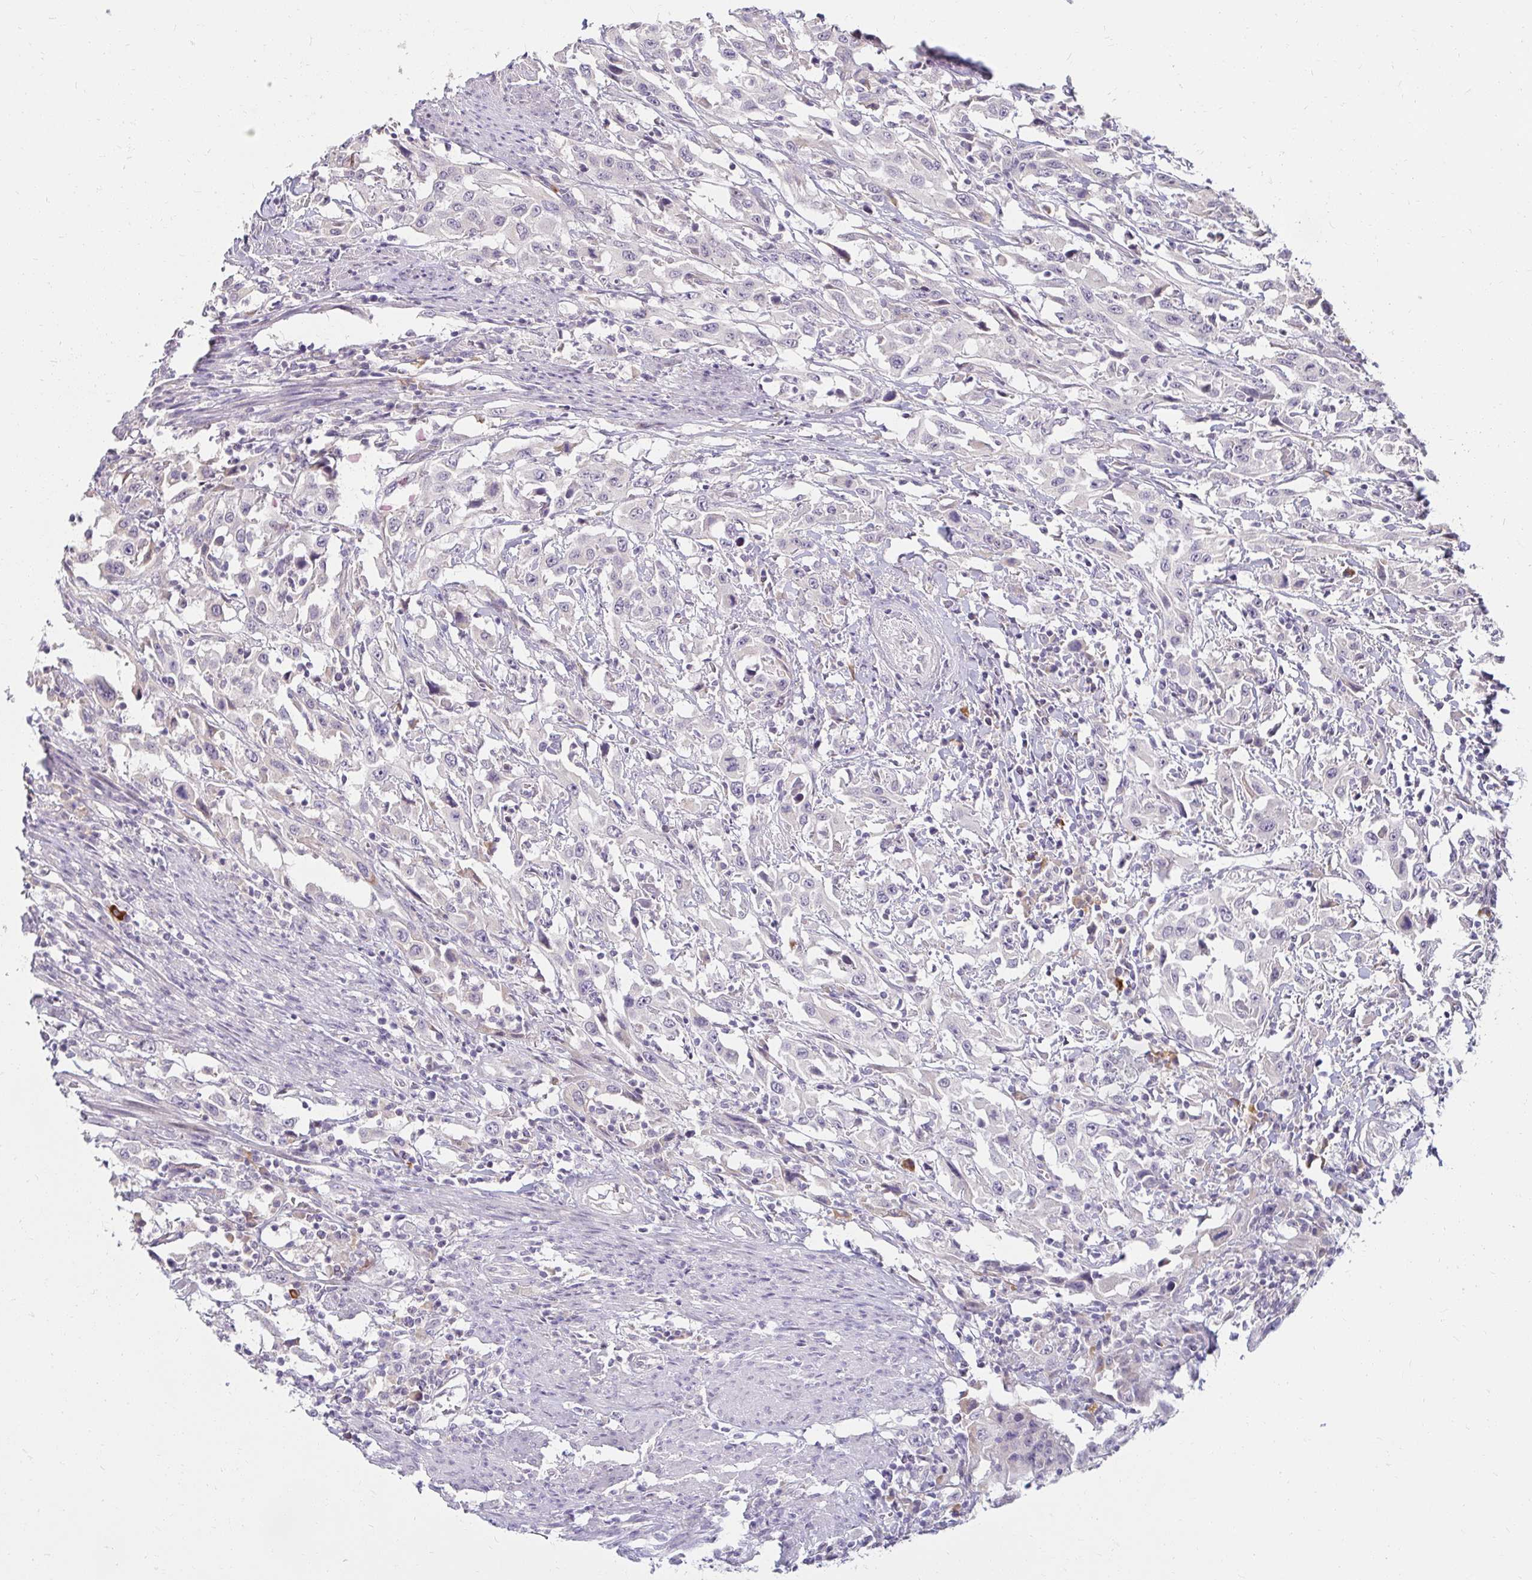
{"staining": {"intensity": "negative", "quantity": "none", "location": "none"}, "tissue": "urothelial cancer", "cell_type": "Tumor cells", "image_type": "cancer", "snomed": [{"axis": "morphology", "description": "Urothelial carcinoma, High grade"}, {"axis": "topography", "description": "Urinary bladder"}], "caption": "Urothelial carcinoma (high-grade) was stained to show a protein in brown. There is no significant staining in tumor cells. Brightfield microscopy of immunohistochemistry (IHC) stained with DAB (3,3'-diaminobenzidine) (brown) and hematoxylin (blue), captured at high magnification.", "gene": "DDN", "patient": {"sex": "male", "age": 61}}